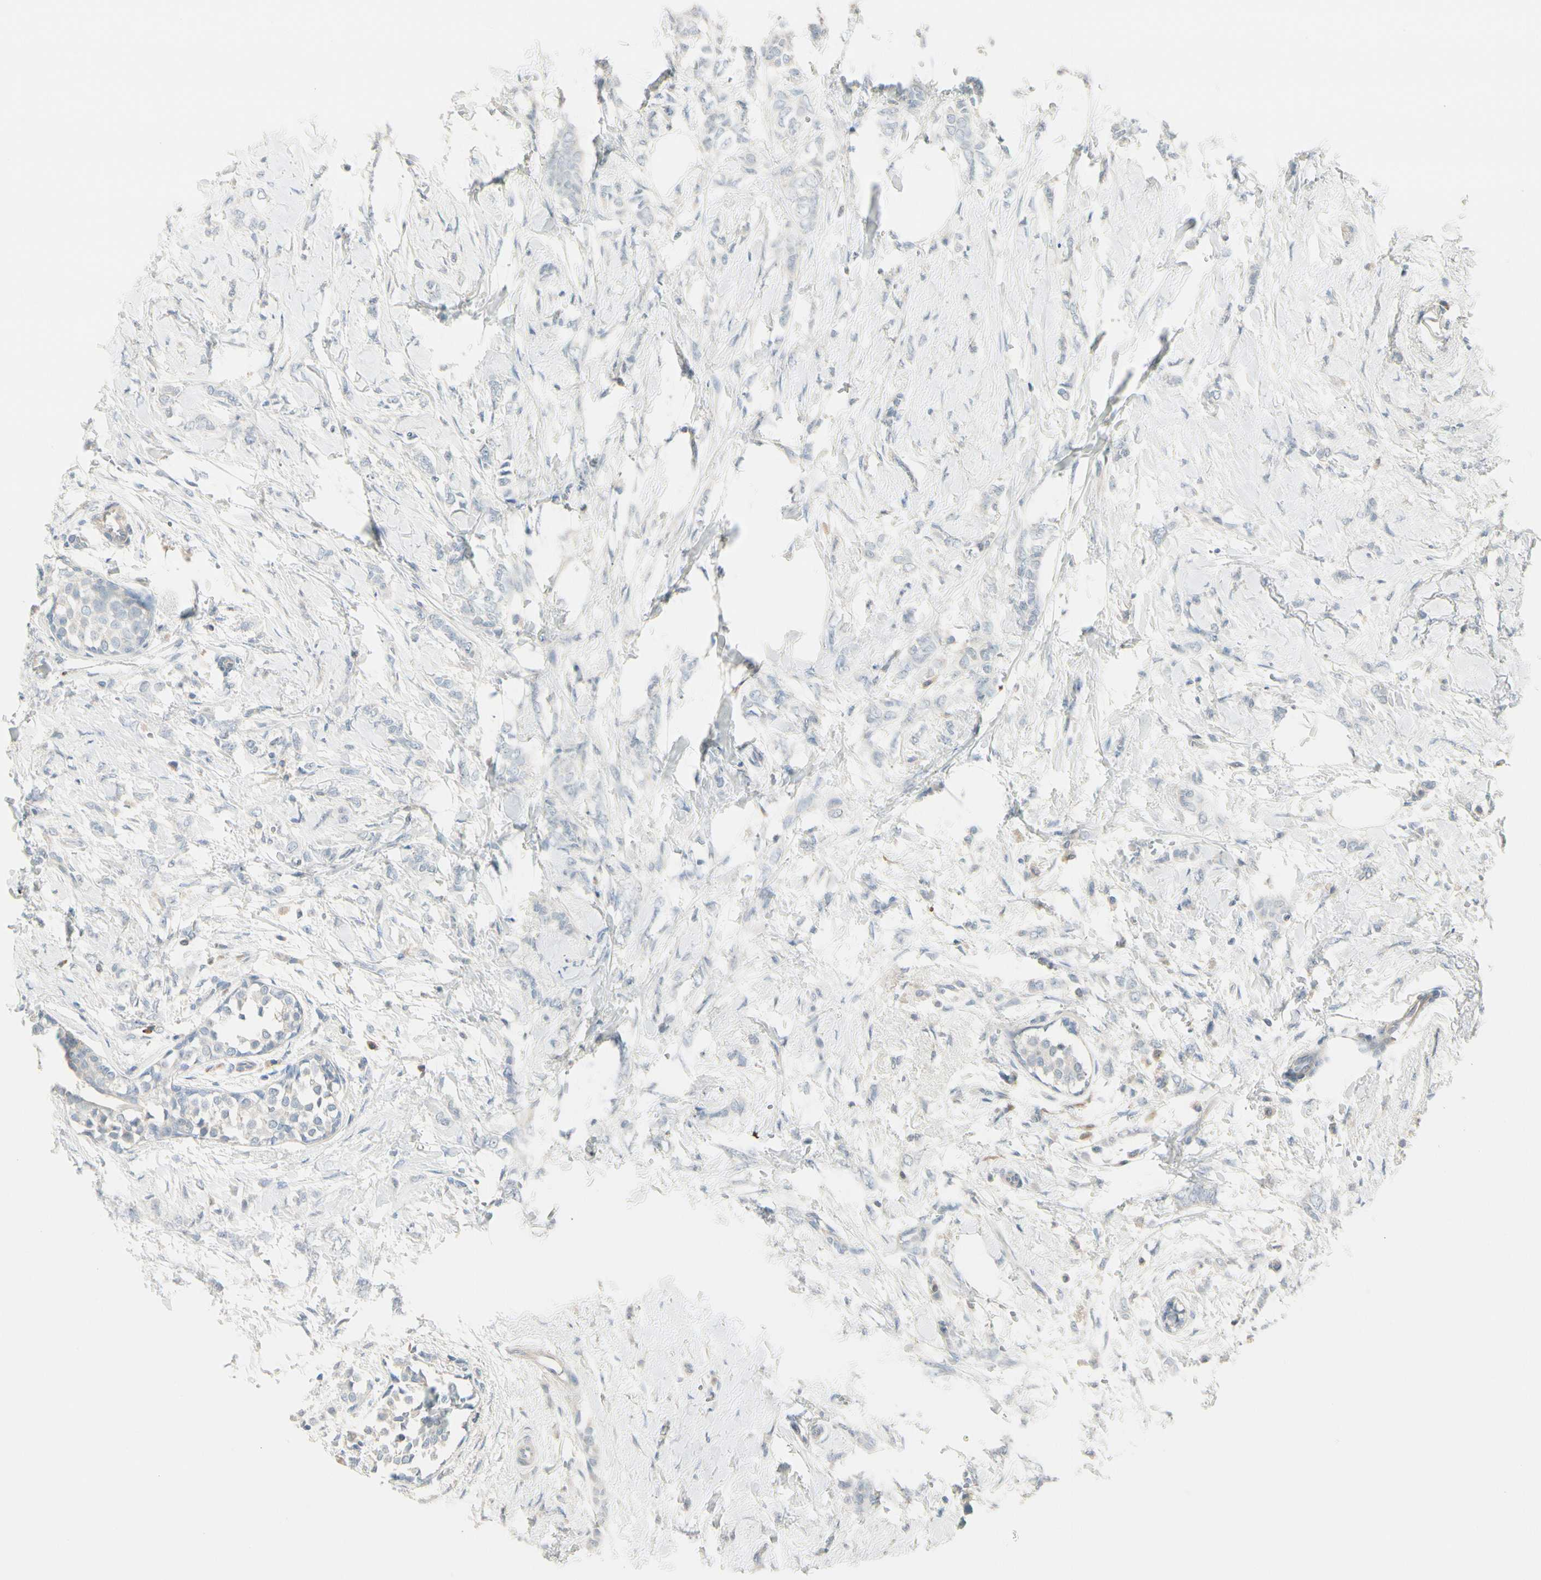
{"staining": {"intensity": "negative", "quantity": "none", "location": "none"}, "tissue": "breast cancer", "cell_type": "Tumor cells", "image_type": "cancer", "snomed": [{"axis": "morphology", "description": "Lobular carcinoma, in situ"}, {"axis": "morphology", "description": "Lobular carcinoma"}, {"axis": "topography", "description": "Breast"}], "caption": "Photomicrograph shows no significant protein expression in tumor cells of lobular carcinoma in situ (breast).", "gene": "CYP2E1", "patient": {"sex": "female", "age": 41}}